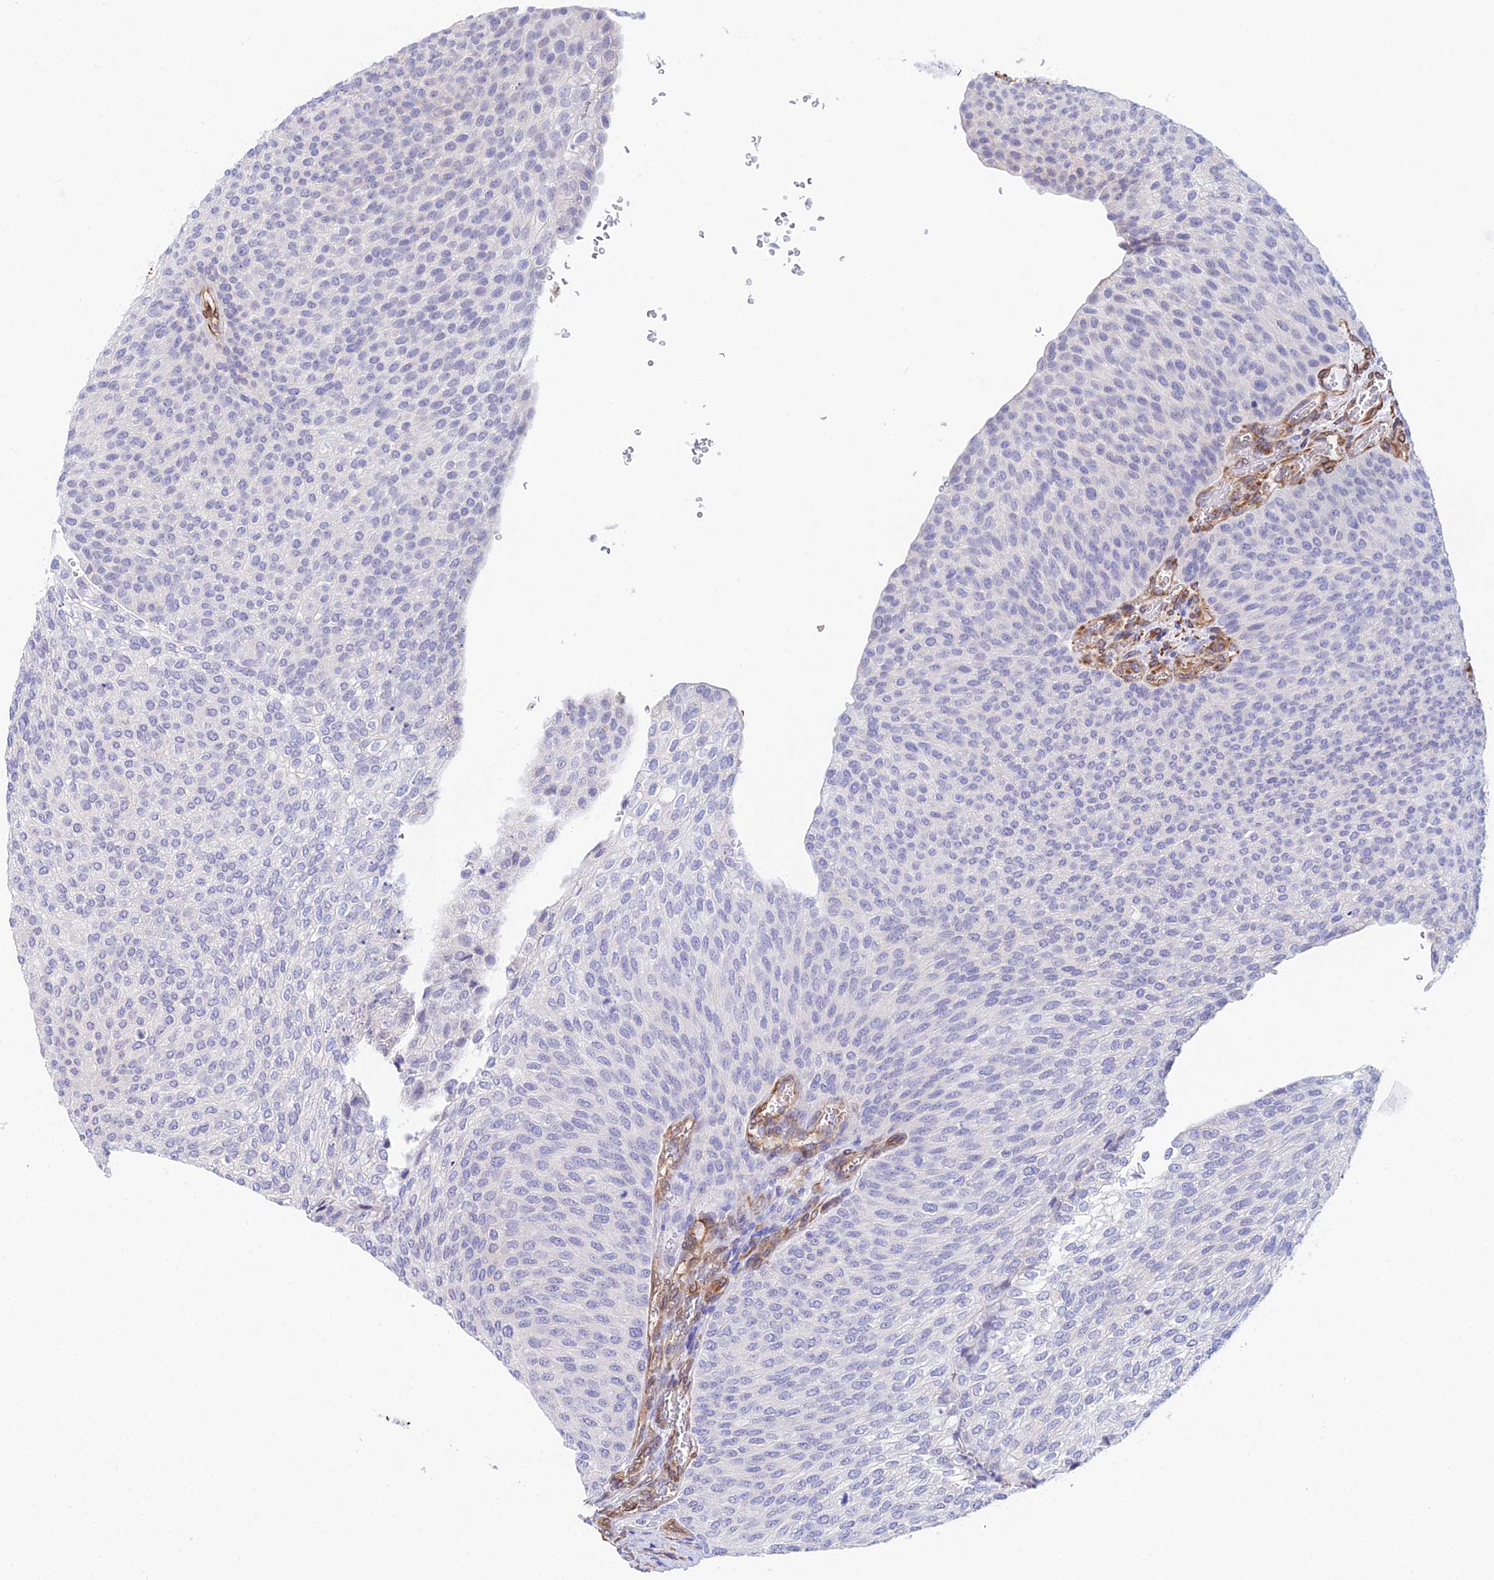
{"staining": {"intensity": "negative", "quantity": "none", "location": "none"}, "tissue": "urothelial cancer", "cell_type": "Tumor cells", "image_type": "cancer", "snomed": [{"axis": "morphology", "description": "Urothelial carcinoma, High grade"}, {"axis": "topography", "description": "Urinary bladder"}], "caption": "High-grade urothelial carcinoma stained for a protein using immunohistochemistry exhibits no staining tumor cells.", "gene": "MXRA7", "patient": {"sex": "female", "age": 79}}